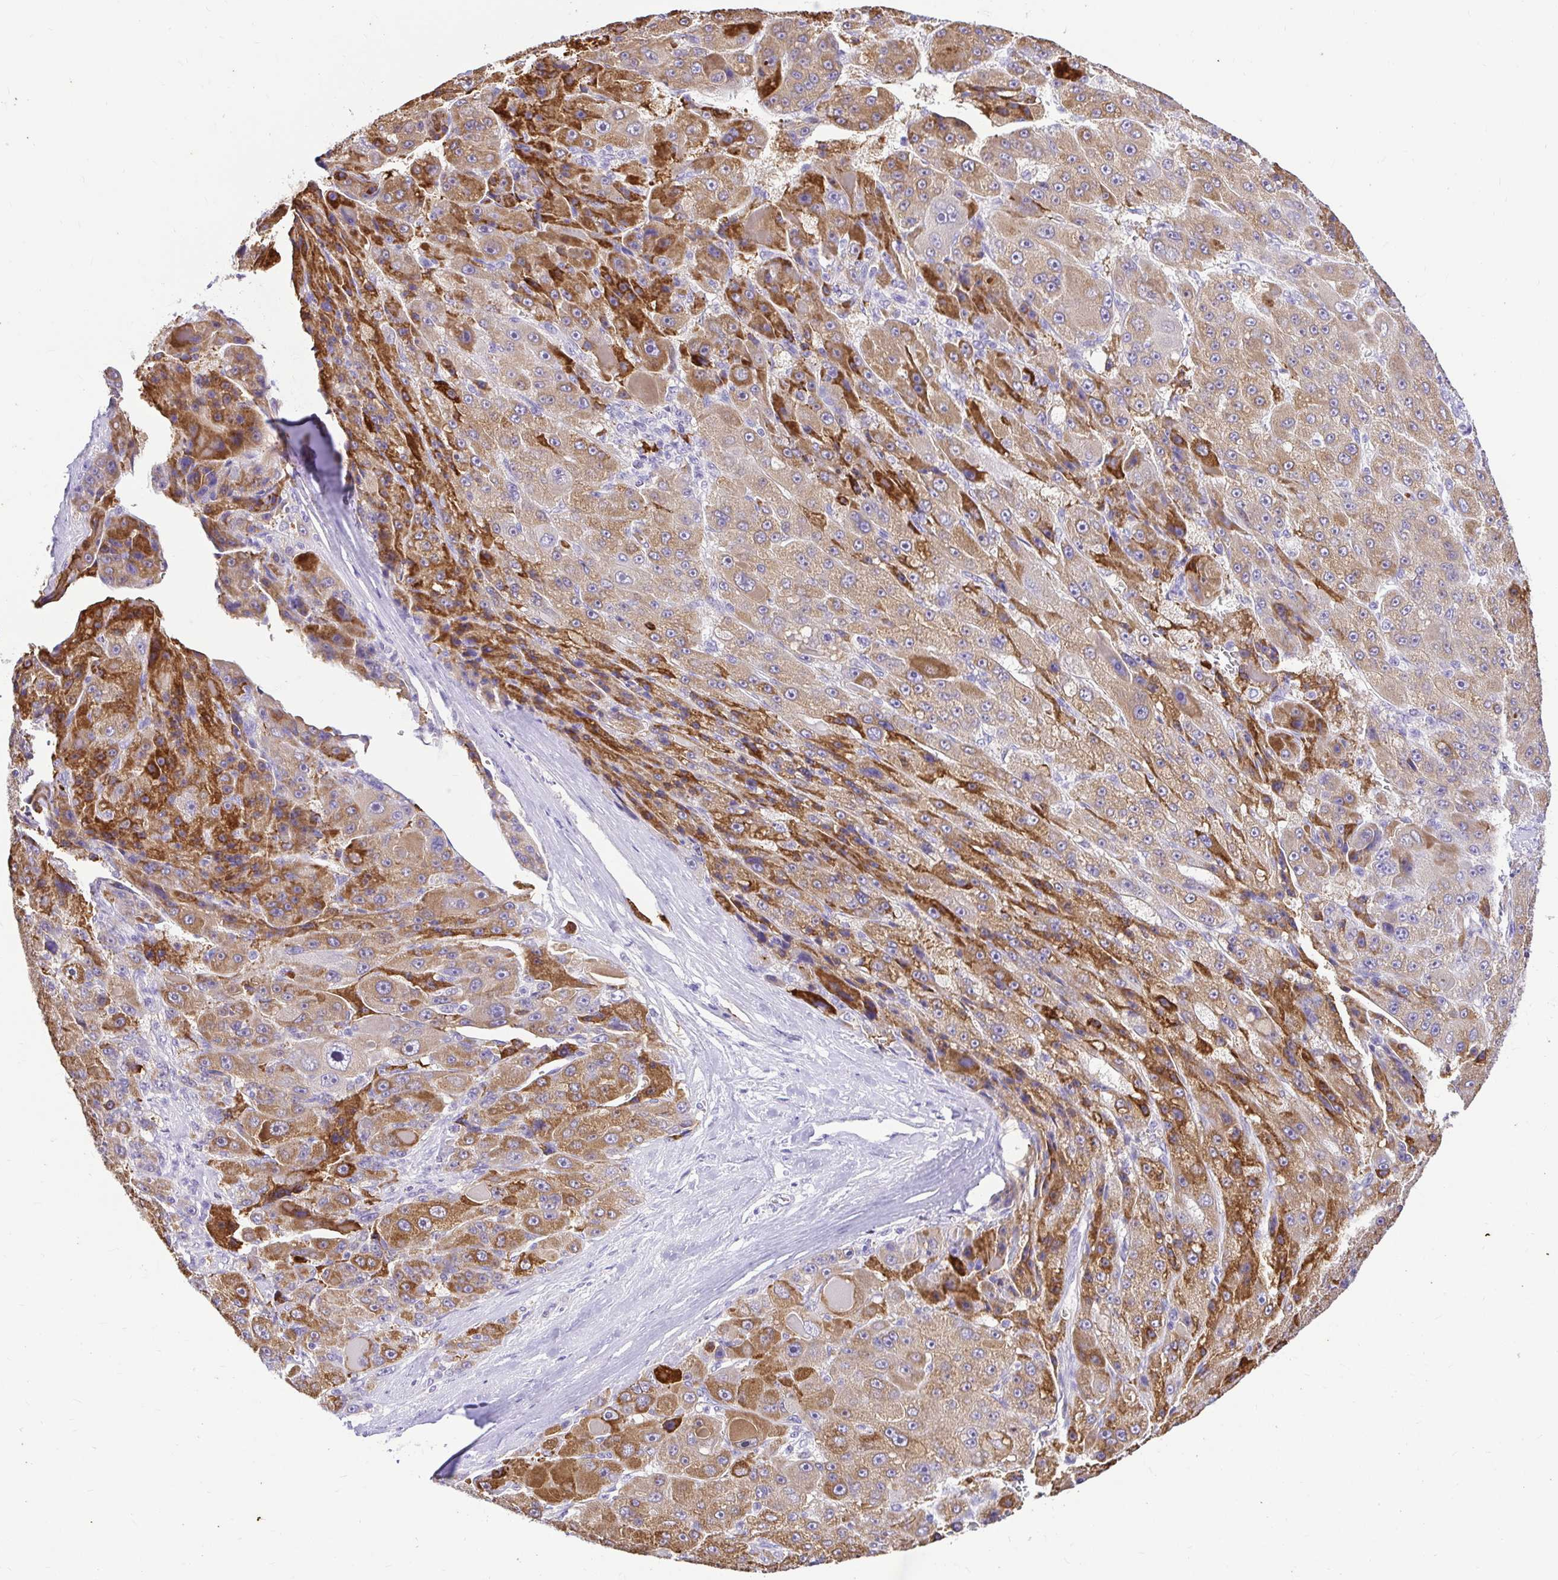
{"staining": {"intensity": "moderate", "quantity": ">75%", "location": "cytoplasmic/membranous"}, "tissue": "liver cancer", "cell_type": "Tumor cells", "image_type": "cancer", "snomed": [{"axis": "morphology", "description": "Carcinoma, Hepatocellular, NOS"}, {"axis": "topography", "description": "Liver"}], "caption": "Immunohistochemistry of liver cancer shows medium levels of moderate cytoplasmic/membranous expression in about >75% of tumor cells.", "gene": "CDO1", "patient": {"sex": "male", "age": 76}}